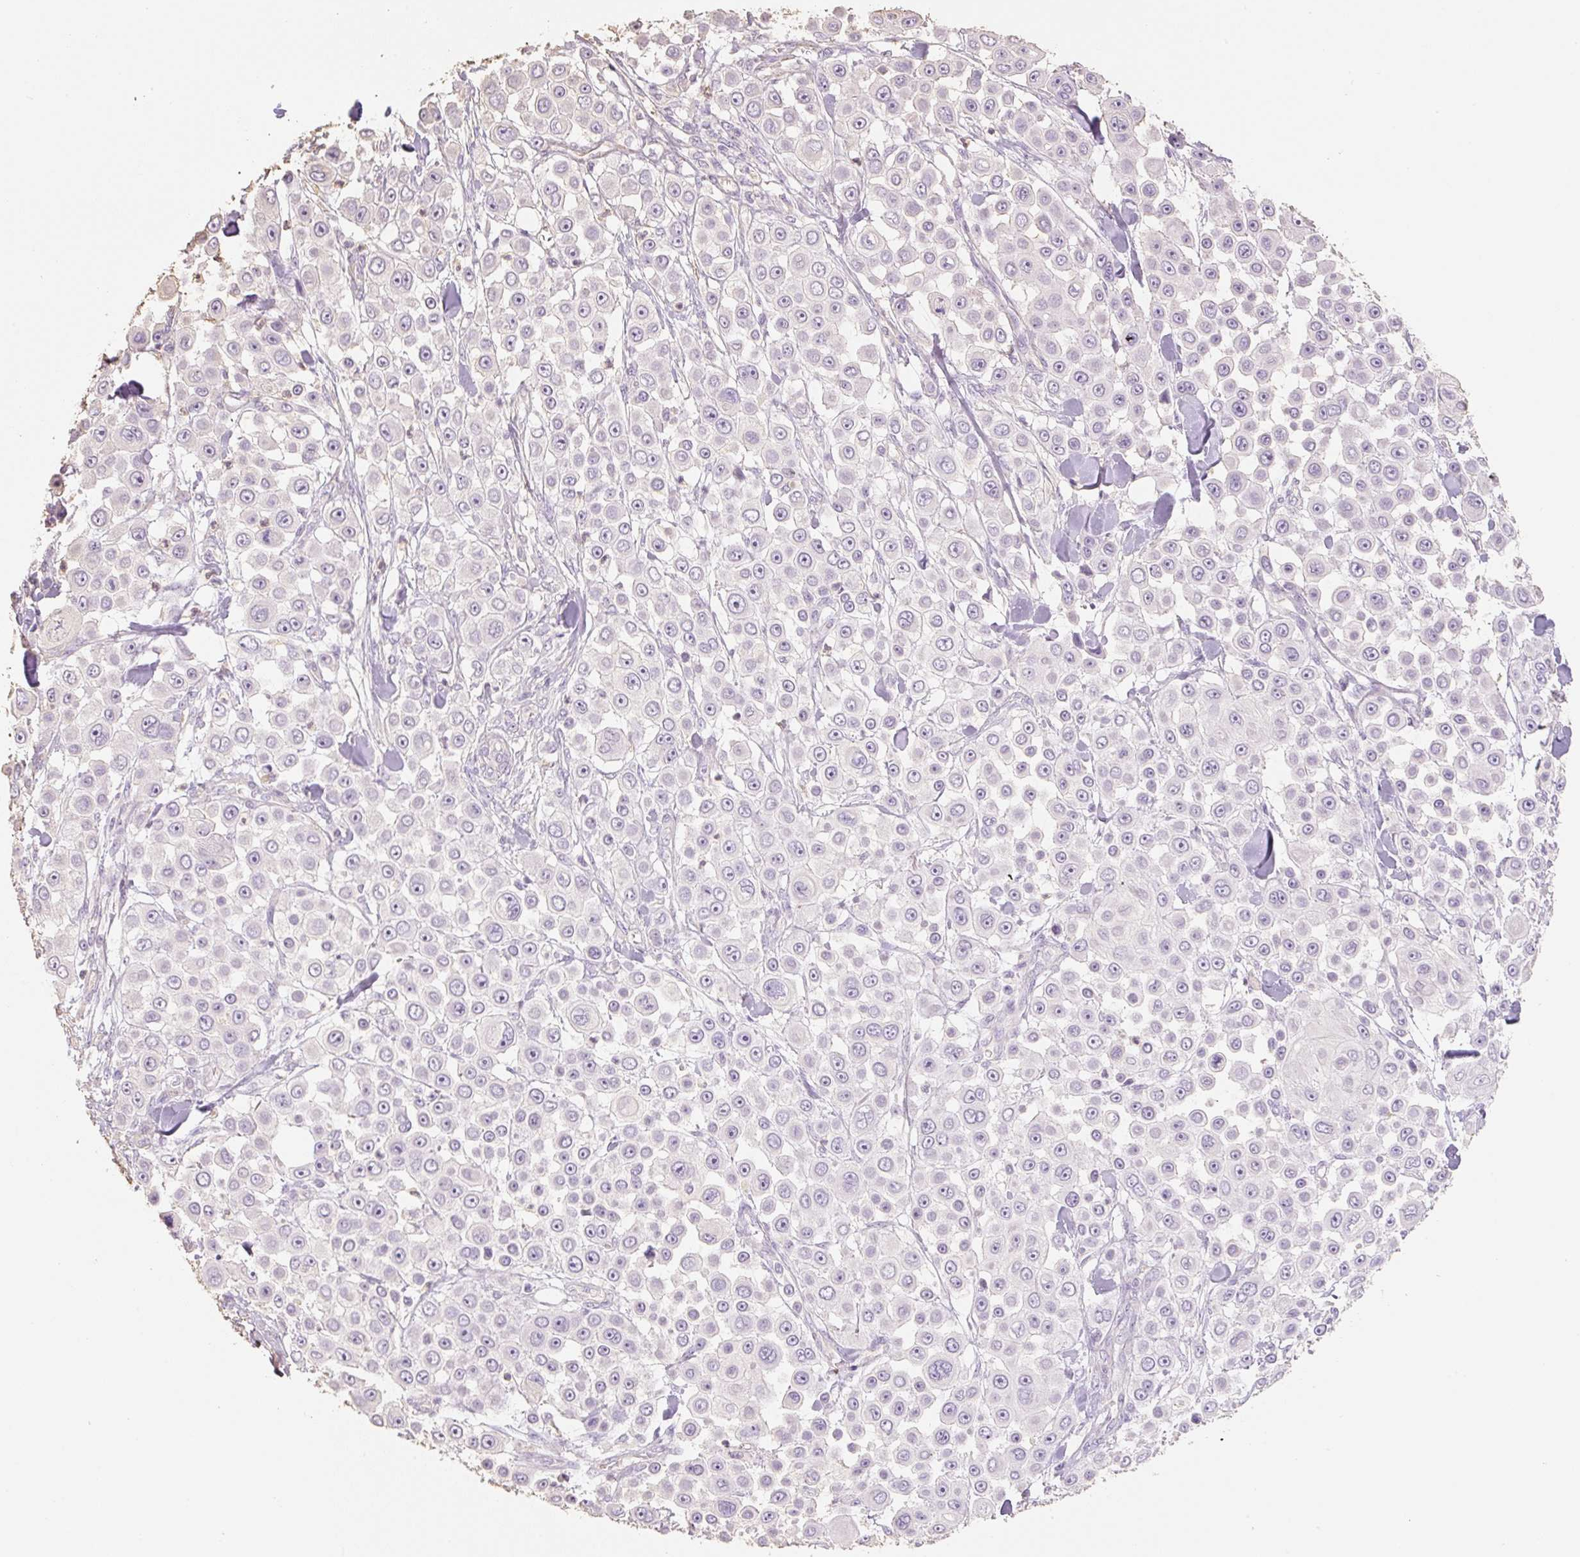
{"staining": {"intensity": "negative", "quantity": "none", "location": "none"}, "tissue": "skin cancer", "cell_type": "Tumor cells", "image_type": "cancer", "snomed": [{"axis": "morphology", "description": "Squamous cell carcinoma, NOS"}, {"axis": "topography", "description": "Skin"}], "caption": "This is a micrograph of IHC staining of skin cancer (squamous cell carcinoma), which shows no expression in tumor cells.", "gene": "MBOAT7", "patient": {"sex": "male", "age": 67}}